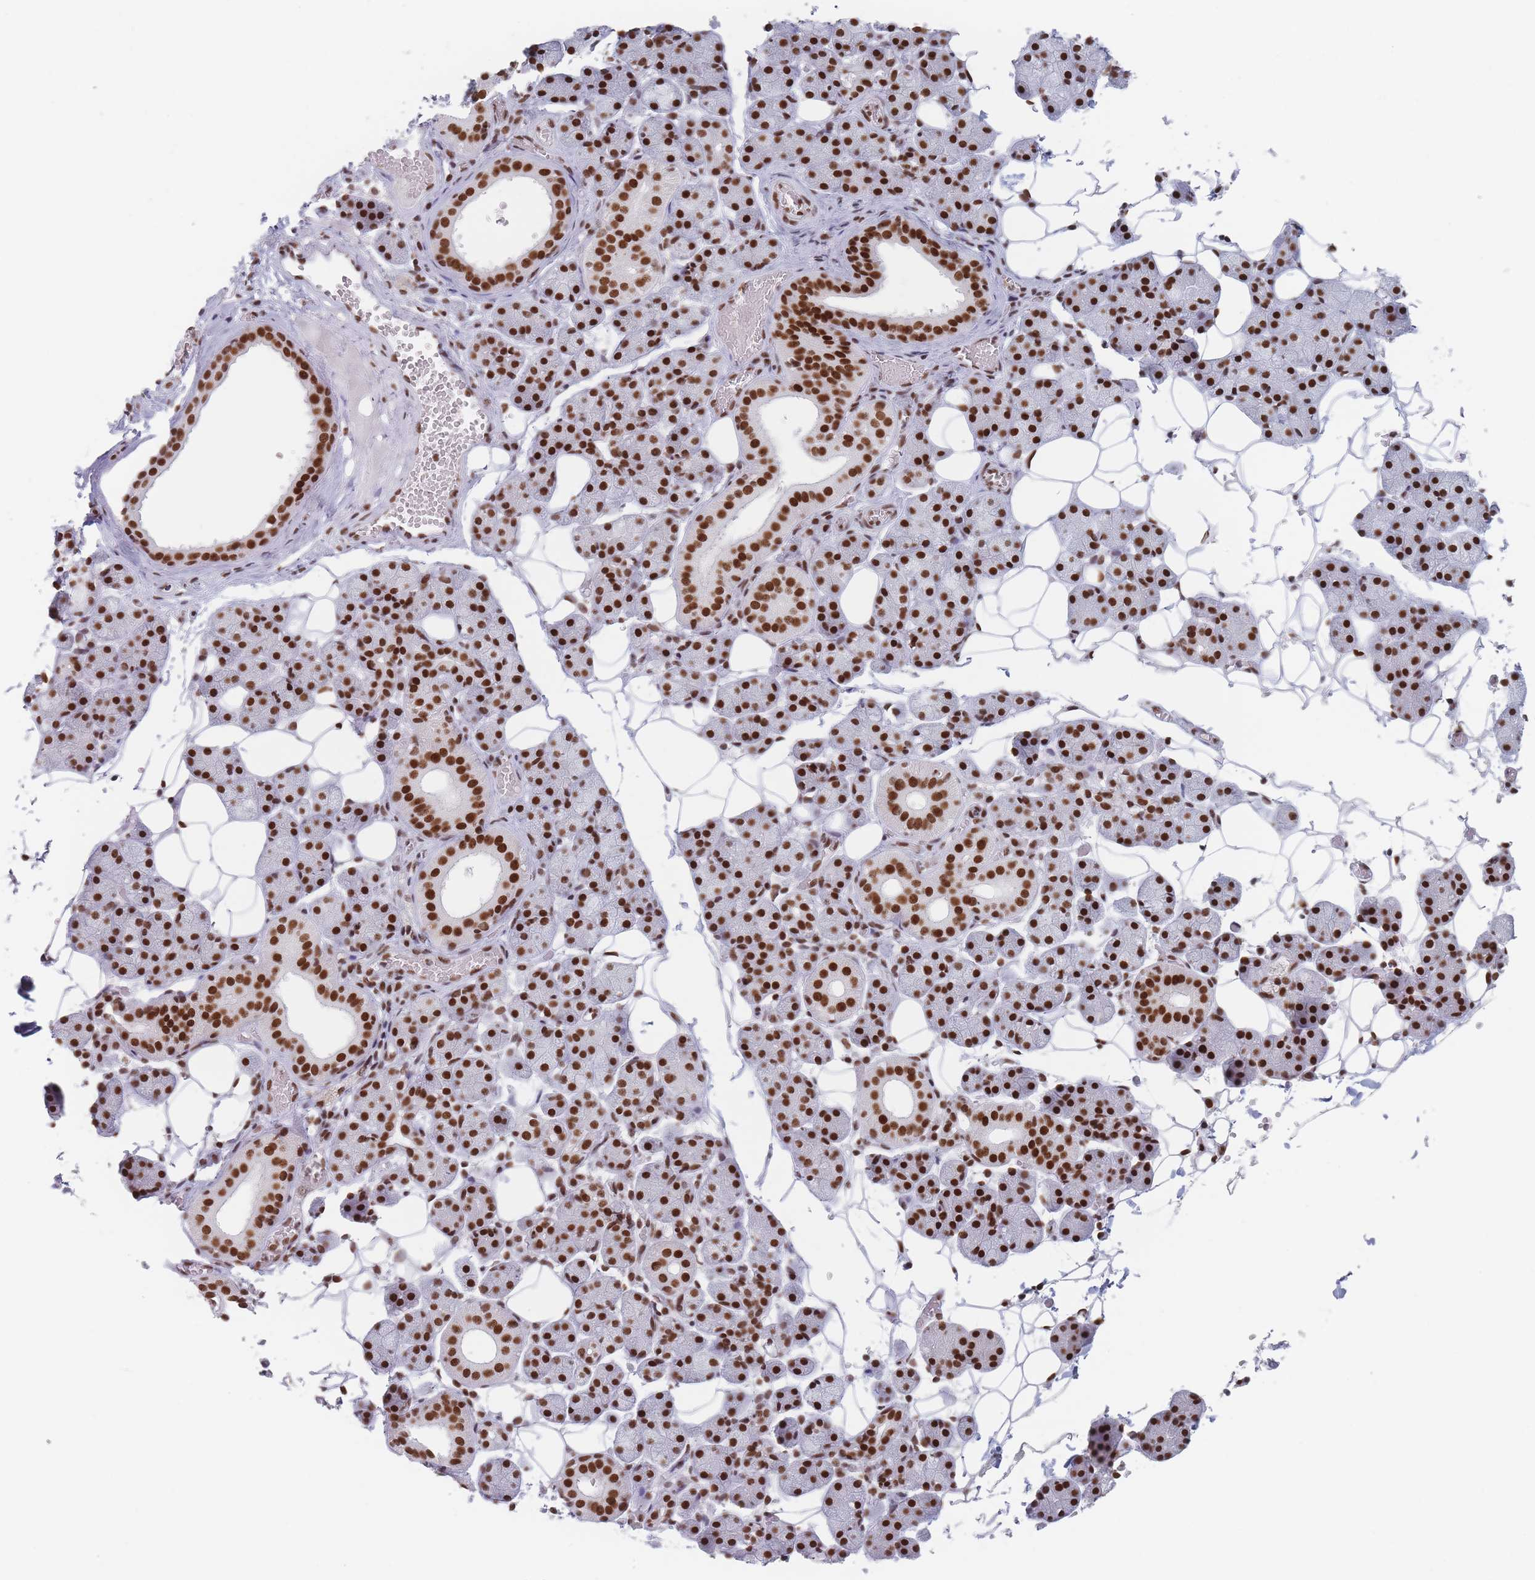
{"staining": {"intensity": "strong", "quantity": ">75%", "location": "nuclear"}, "tissue": "salivary gland", "cell_type": "Glandular cells", "image_type": "normal", "snomed": [{"axis": "morphology", "description": "Normal tissue, NOS"}, {"axis": "topography", "description": "Salivary gland"}], "caption": "This photomicrograph shows IHC staining of normal human salivary gland, with high strong nuclear staining in about >75% of glandular cells.", "gene": "SAFB2", "patient": {"sex": "female", "age": 33}}